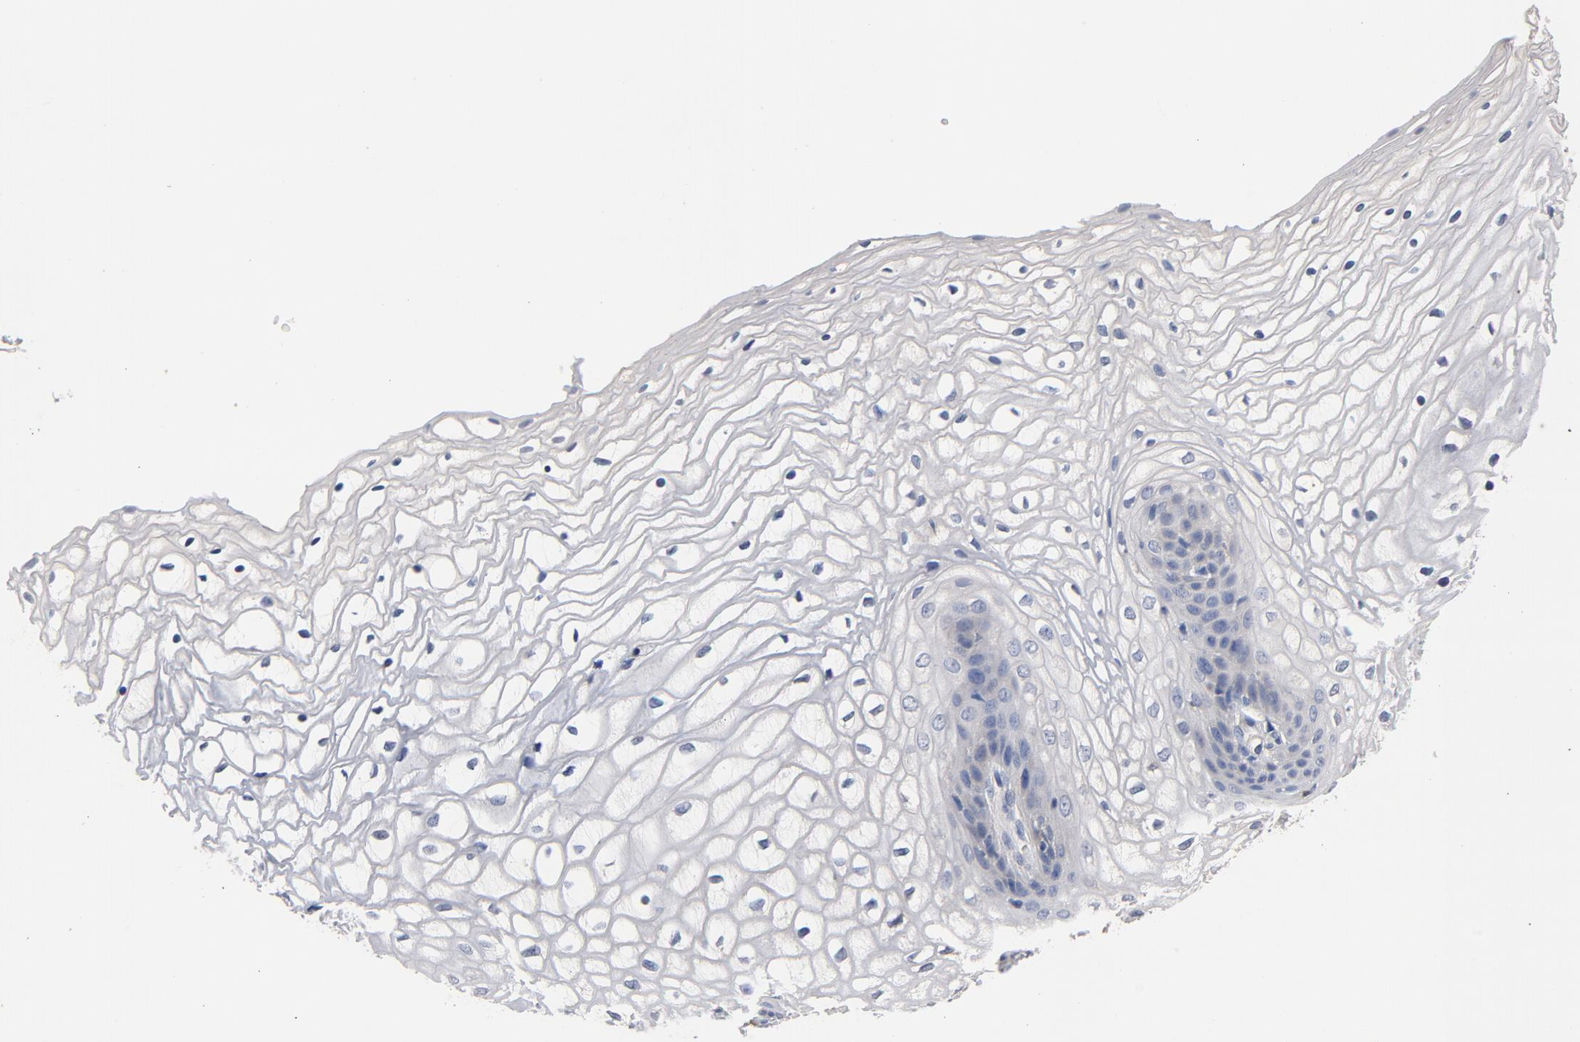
{"staining": {"intensity": "negative", "quantity": "none", "location": "none"}, "tissue": "vagina", "cell_type": "Squamous epithelial cells", "image_type": "normal", "snomed": [{"axis": "morphology", "description": "Normal tissue, NOS"}, {"axis": "topography", "description": "Vagina"}], "caption": "Normal vagina was stained to show a protein in brown. There is no significant staining in squamous epithelial cells.", "gene": "TLR4", "patient": {"sex": "female", "age": 34}}